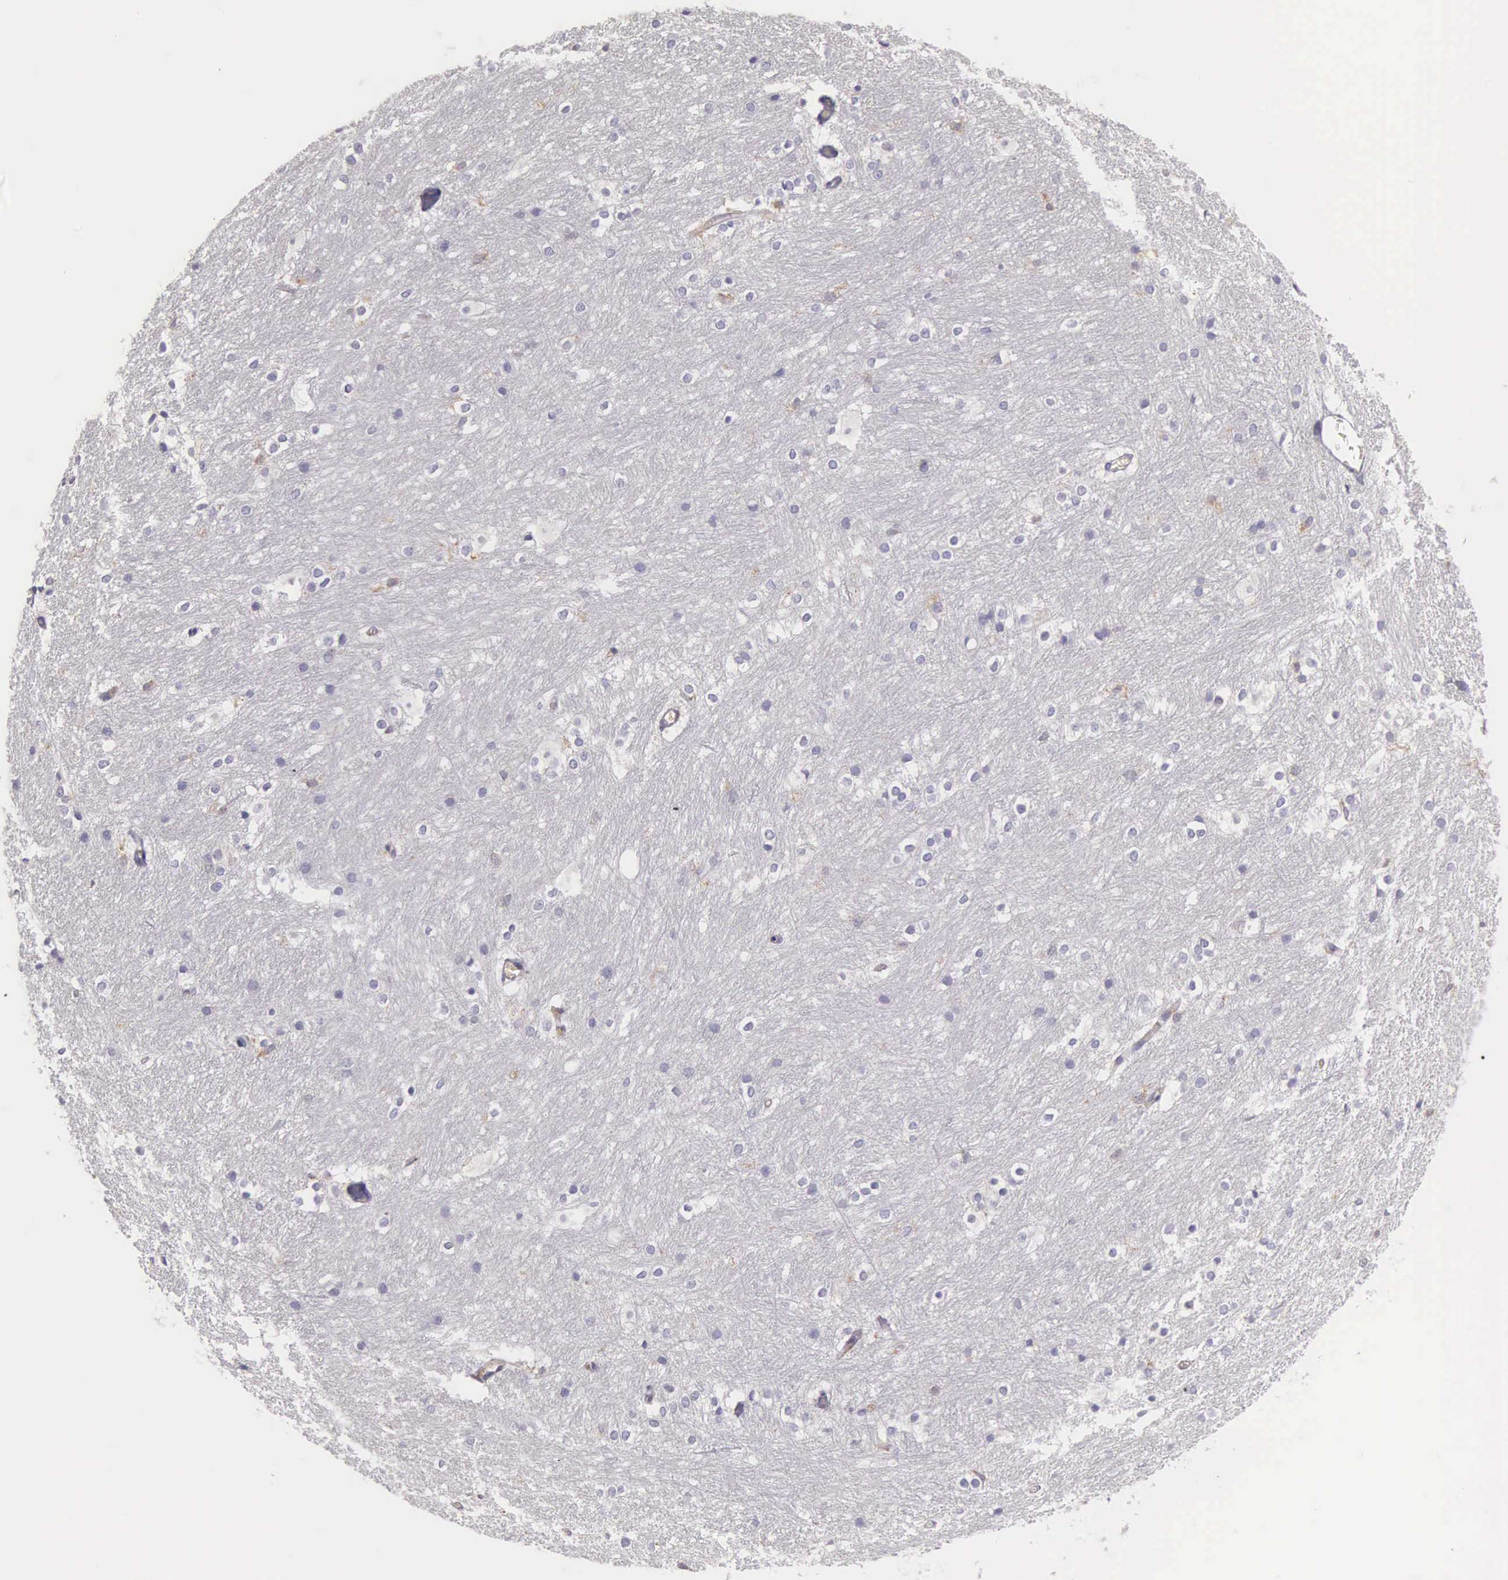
{"staining": {"intensity": "negative", "quantity": "none", "location": "none"}, "tissue": "caudate", "cell_type": "Glial cells", "image_type": "normal", "snomed": [{"axis": "morphology", "description": "Normal tissue, NOS"}, {"axis": "topography", "description": "Lateral ventricle wall"}], "caption": "There is no significant staining in glial cells of caudate. (Stains: DAB immunohistochemistry with hematoxylin counter stain, Microscopy: brightfield microscopy at high magnification).", "gene": "OSBPL3", "patient": {"sex": "female", "age": 19}}